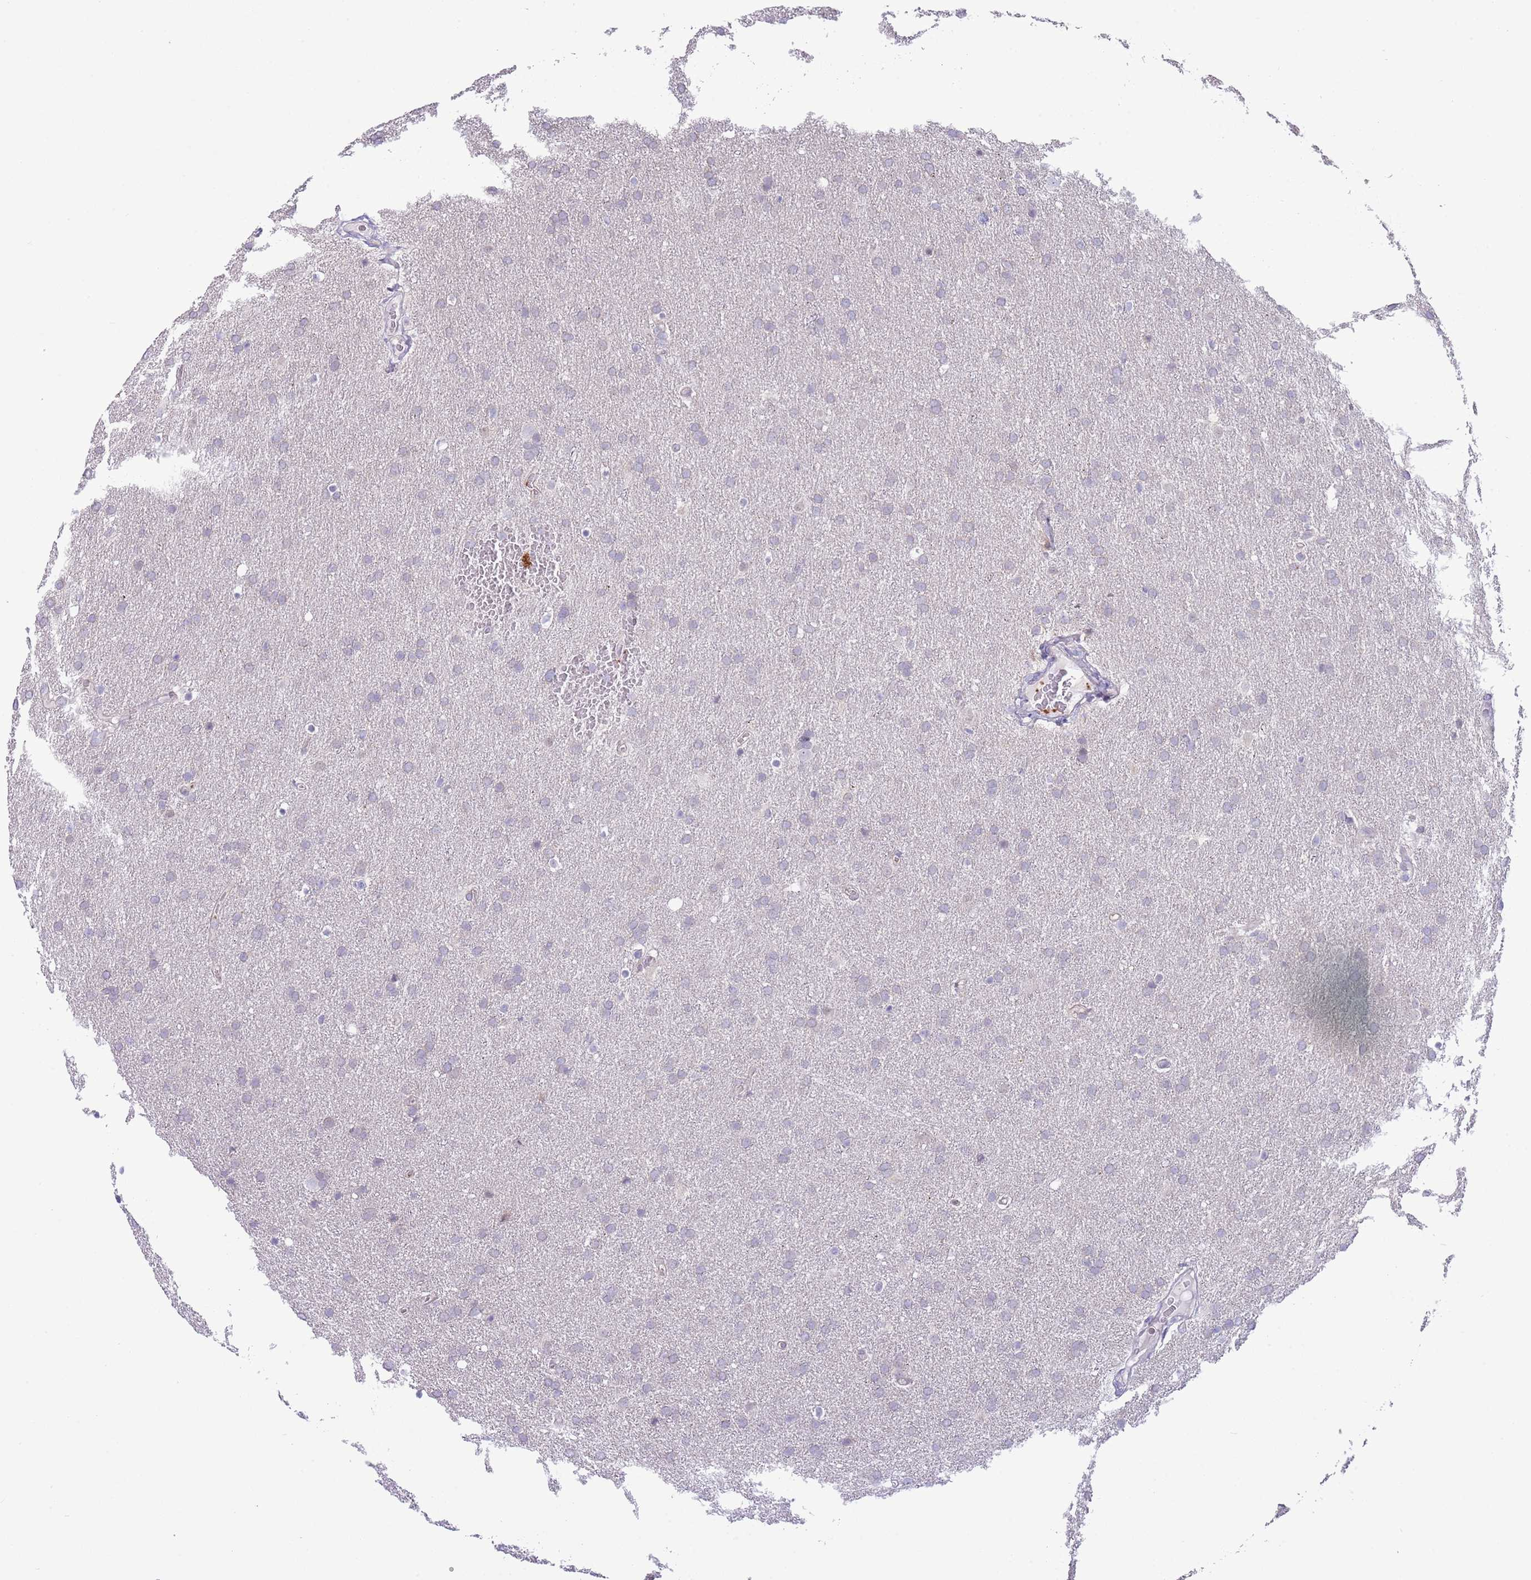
{"staining": {"intensity": "negative", "quantity": "none", "location": "none"}, "tissue": "glioma", "cell_type": "Tumor cells", "image_type": "cancer", "snomed": [{"axis": "morphology", "description": "Glioma, malignant, Low grade"}, {"axis": "topography", "description": "Brain"}], "caption": "Malignant glioma (low-grade) was stained to show a protein in brown. There is no significant staining in tumor cells.", "gene": "ANO8", "patient": {"sex": "female", "age": 32}}